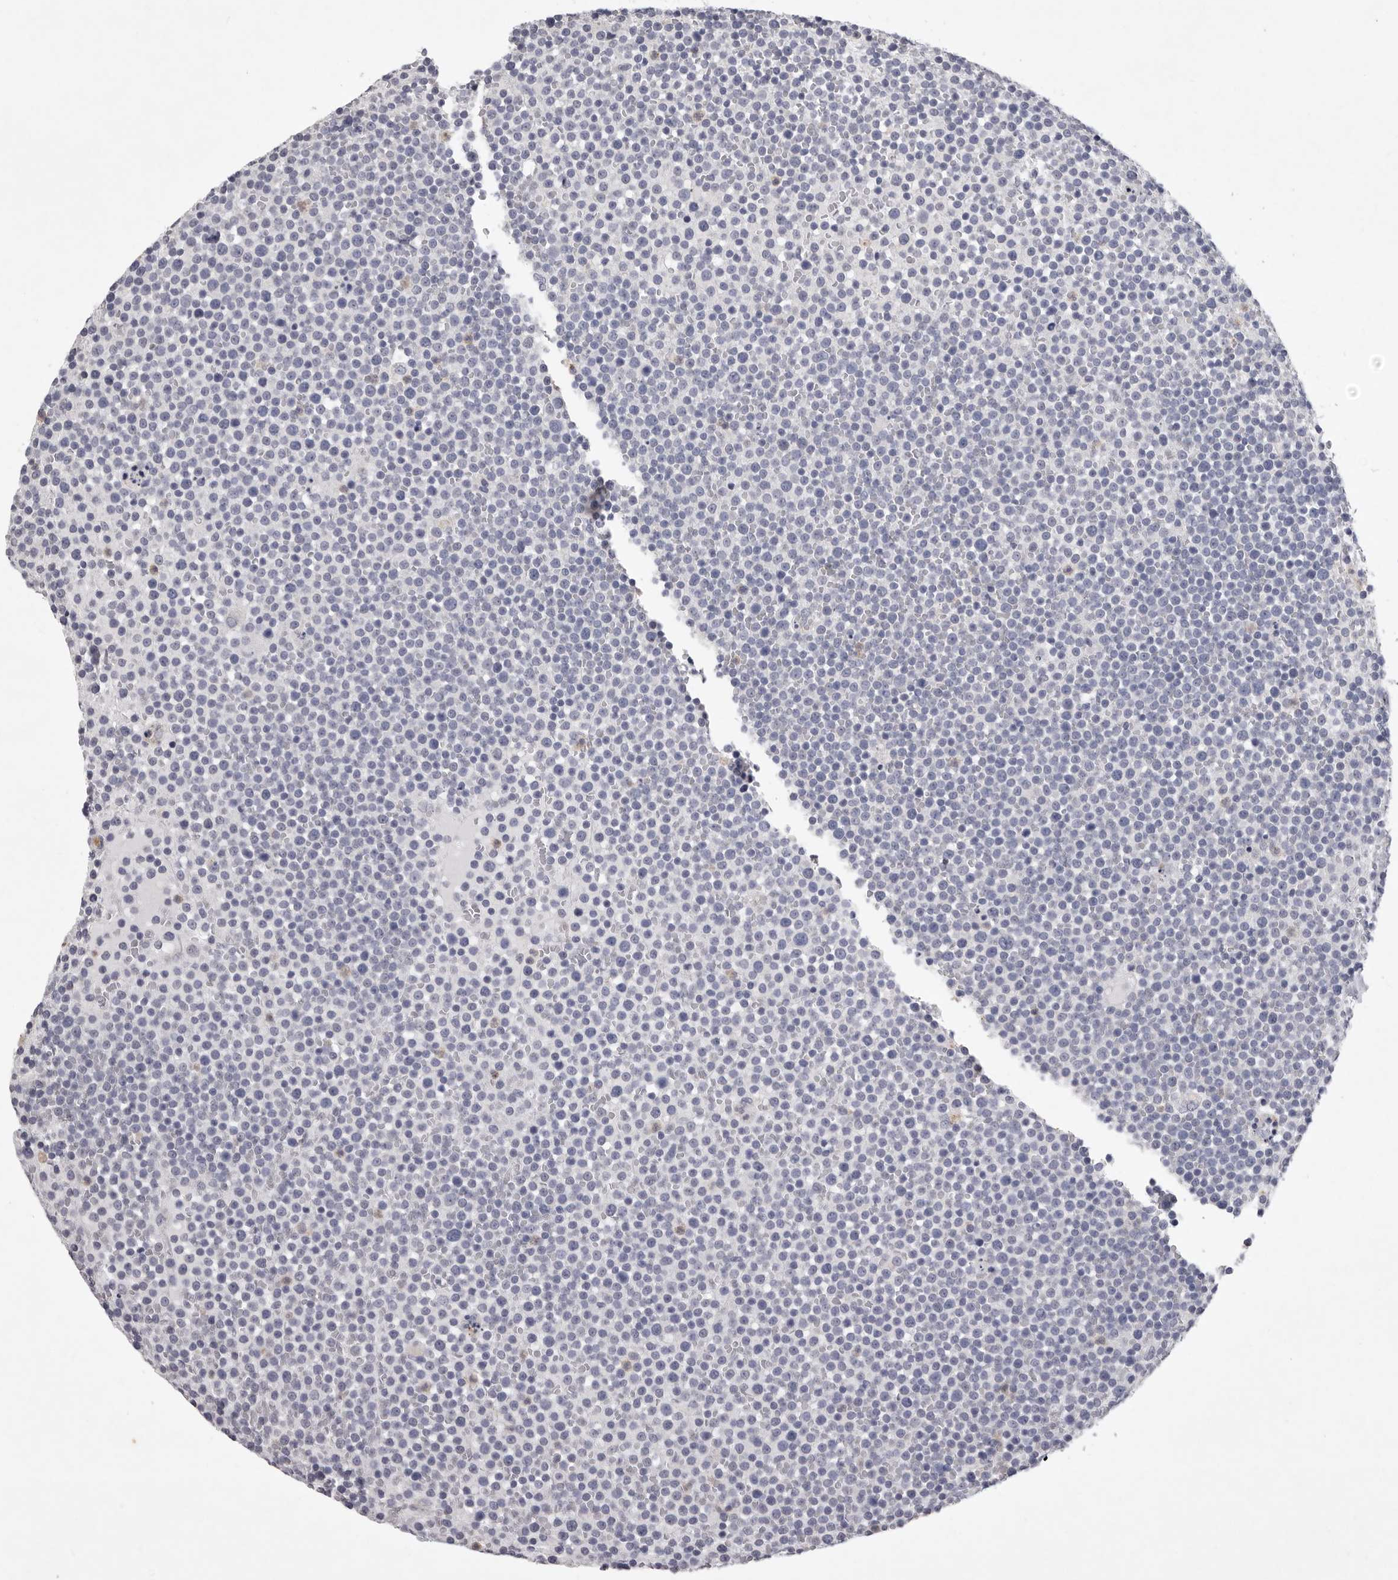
{"staining": {"intensity": "negative", "quantity": "none", "location": "none"}, "tissue": "lymphoma", "cell_type": "Tumor cells", "image_type": "cancer", "snomed": [{"axis": "morphology", "description": "Malignant lymphoma, non-Hodgkin's type, High grade"}, {"axis": "topography", "description": "Lymph node"}], "caption": "The micrograph exhibits no staining of tumor cells in lymphoma. (DAB immunohistochemistry with hematoxylin counter stain).", "gene": "NKAIN4", "patient": {"sex": "male", "age": 61}}